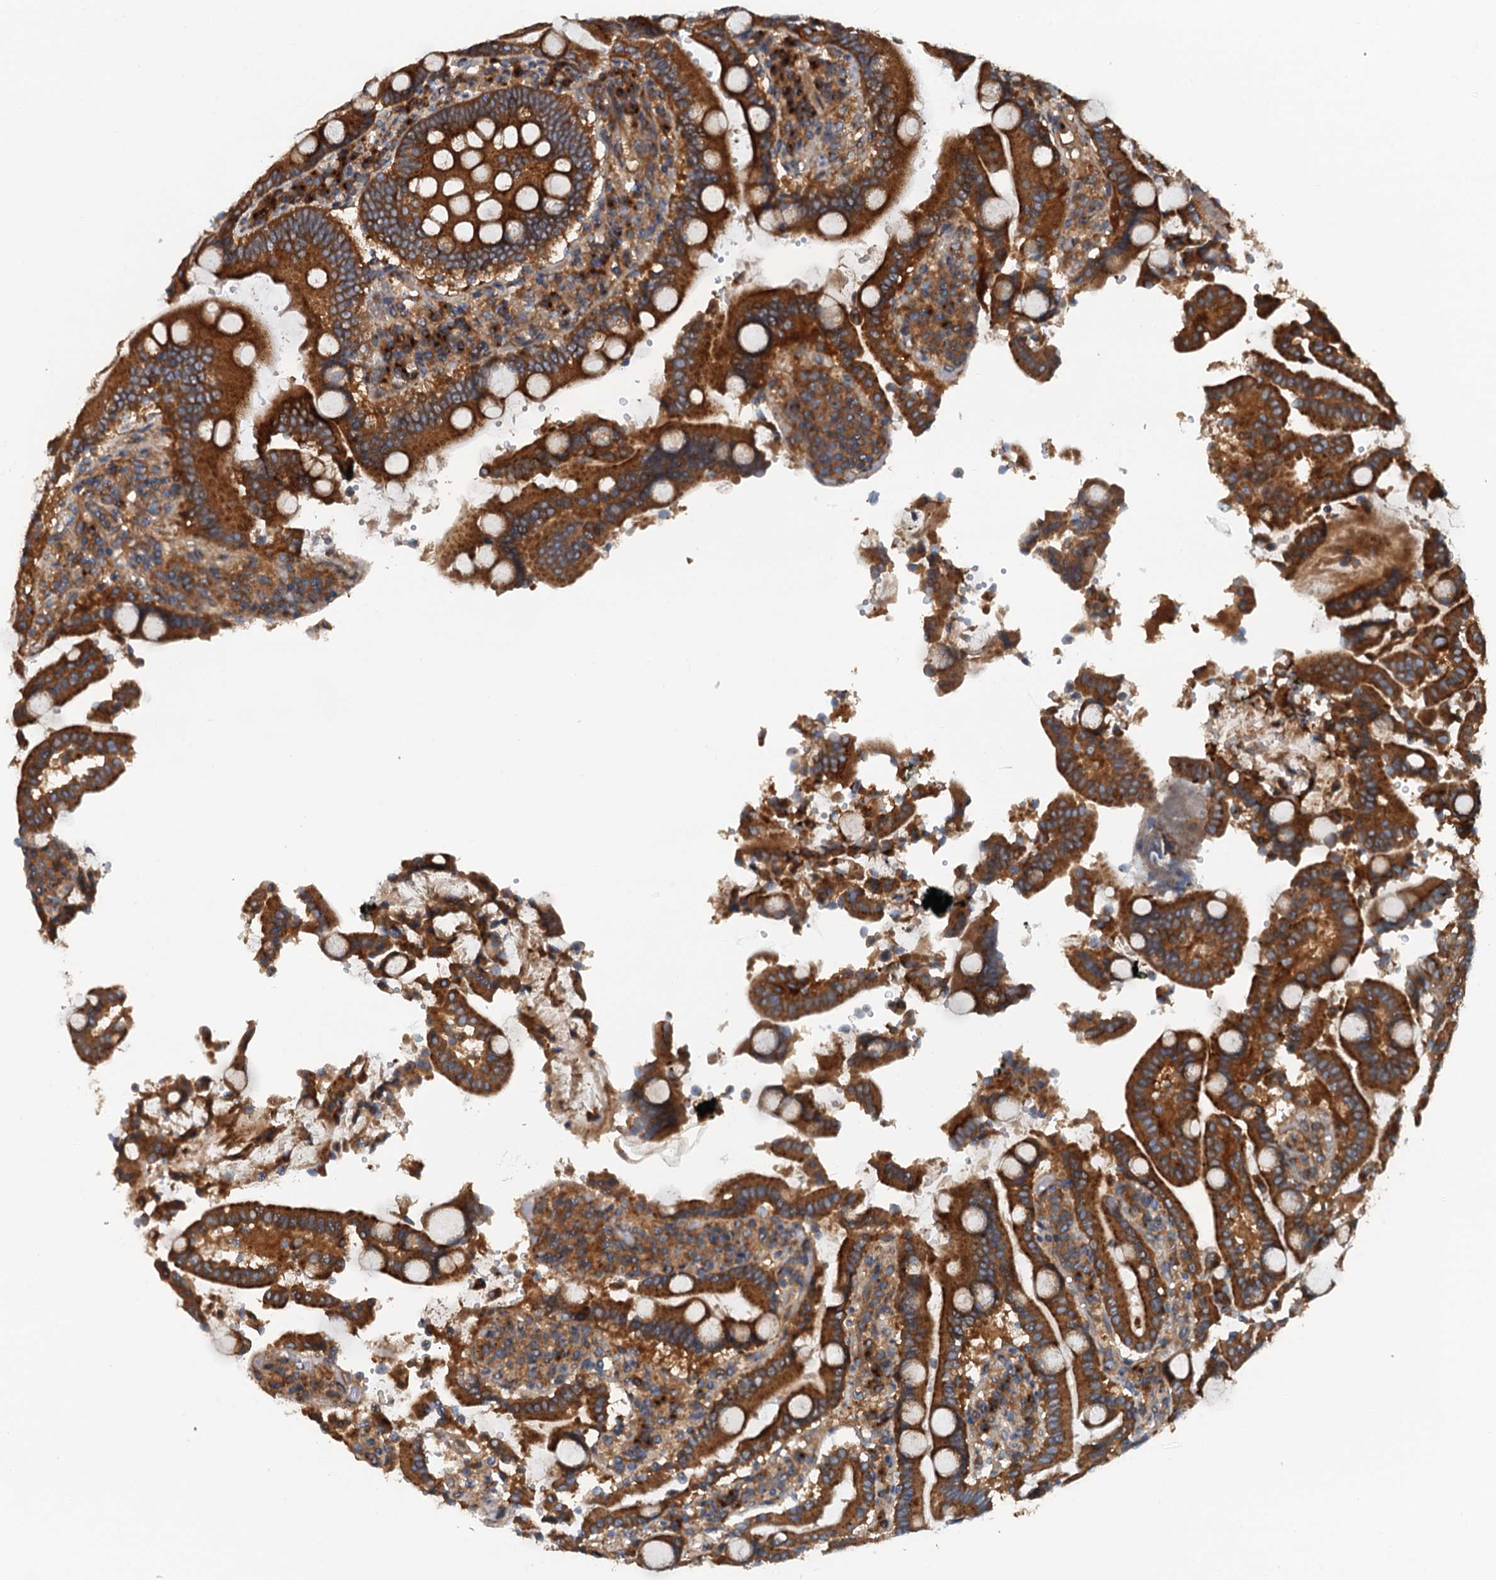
{"staining": {"intensity": "strong", "quantity": ">75%", "location": "cytoplasmic/membranous"}, "tissue": "duodenum", "cell_type": "Glandular cells", "image_type": "normal", "snomed": [{"axis": "morphology", "description": "Normal tissue, NOS"}, {"axis": "topography", "description": "Small intestine, NOS"}], "caption": "Immunohistochemistry of unremarkable human duodenum demonstrates high levels of strong cytoplasmic/membranous expression in approximately >75% of glandular cells.", "gene": "COG3", "patient": {"sex": "female", "age": 71}}